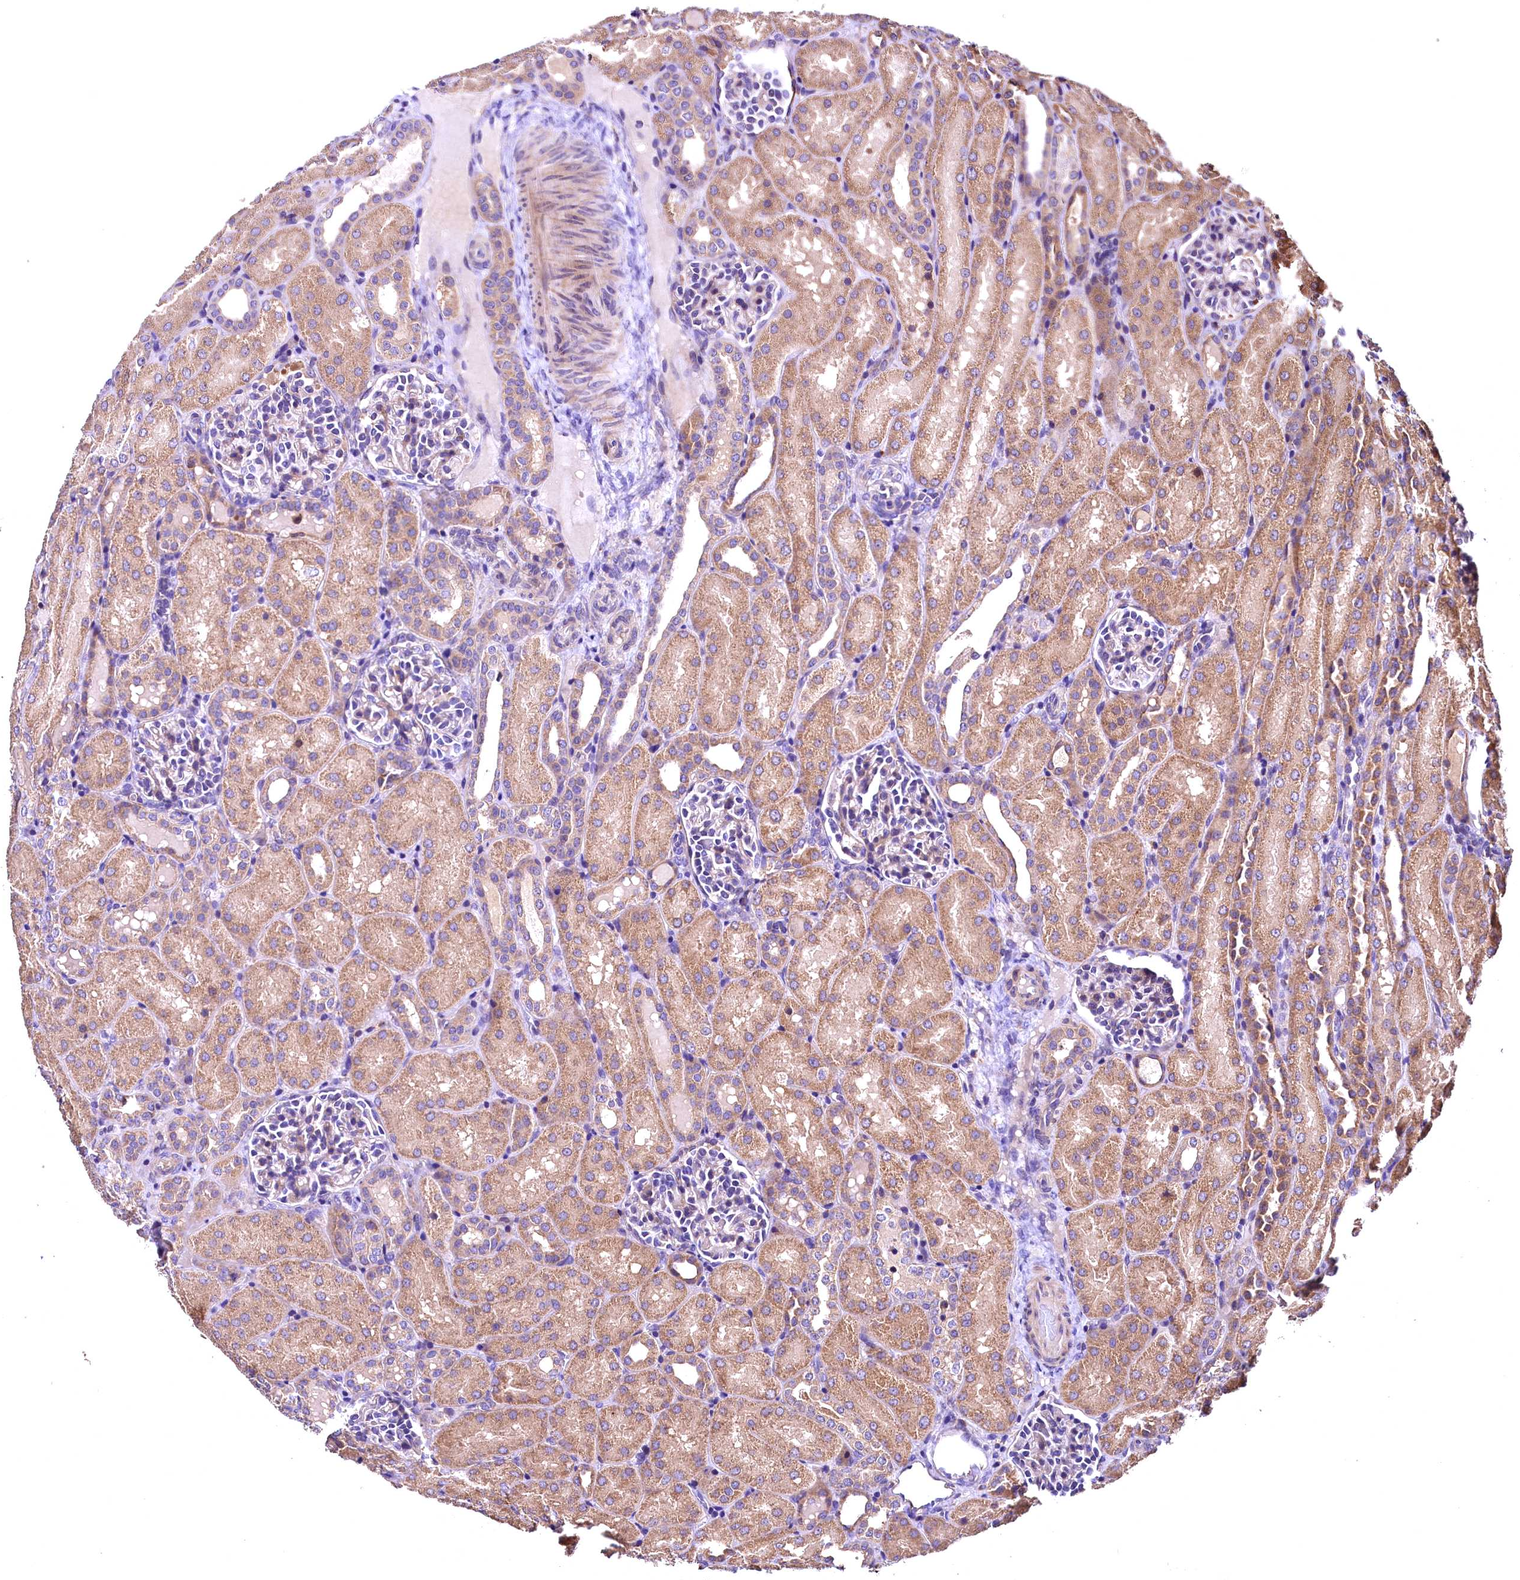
{"staining": {"intensity": "weak", "quantity": "25%-75%", "location": "cytoplasmic/membranous"}, "tissue": "kidney", "cell_type": "Cells in glomeruli", "image_type": "normal", "snomed": [{"axis": "morphology", "description": "Normal tissue, NOS"}, {"axis": "topography", "description": "Kidney"}], "caption": "DAB immunohistochemical staining of normal human kidney reveals weak cytoplasmic/membranous protein expression in approximately 25%-75% of cells in glomeruli.", "gene": "ENKD1", "patient": {"sex": "male", "age": 1}}